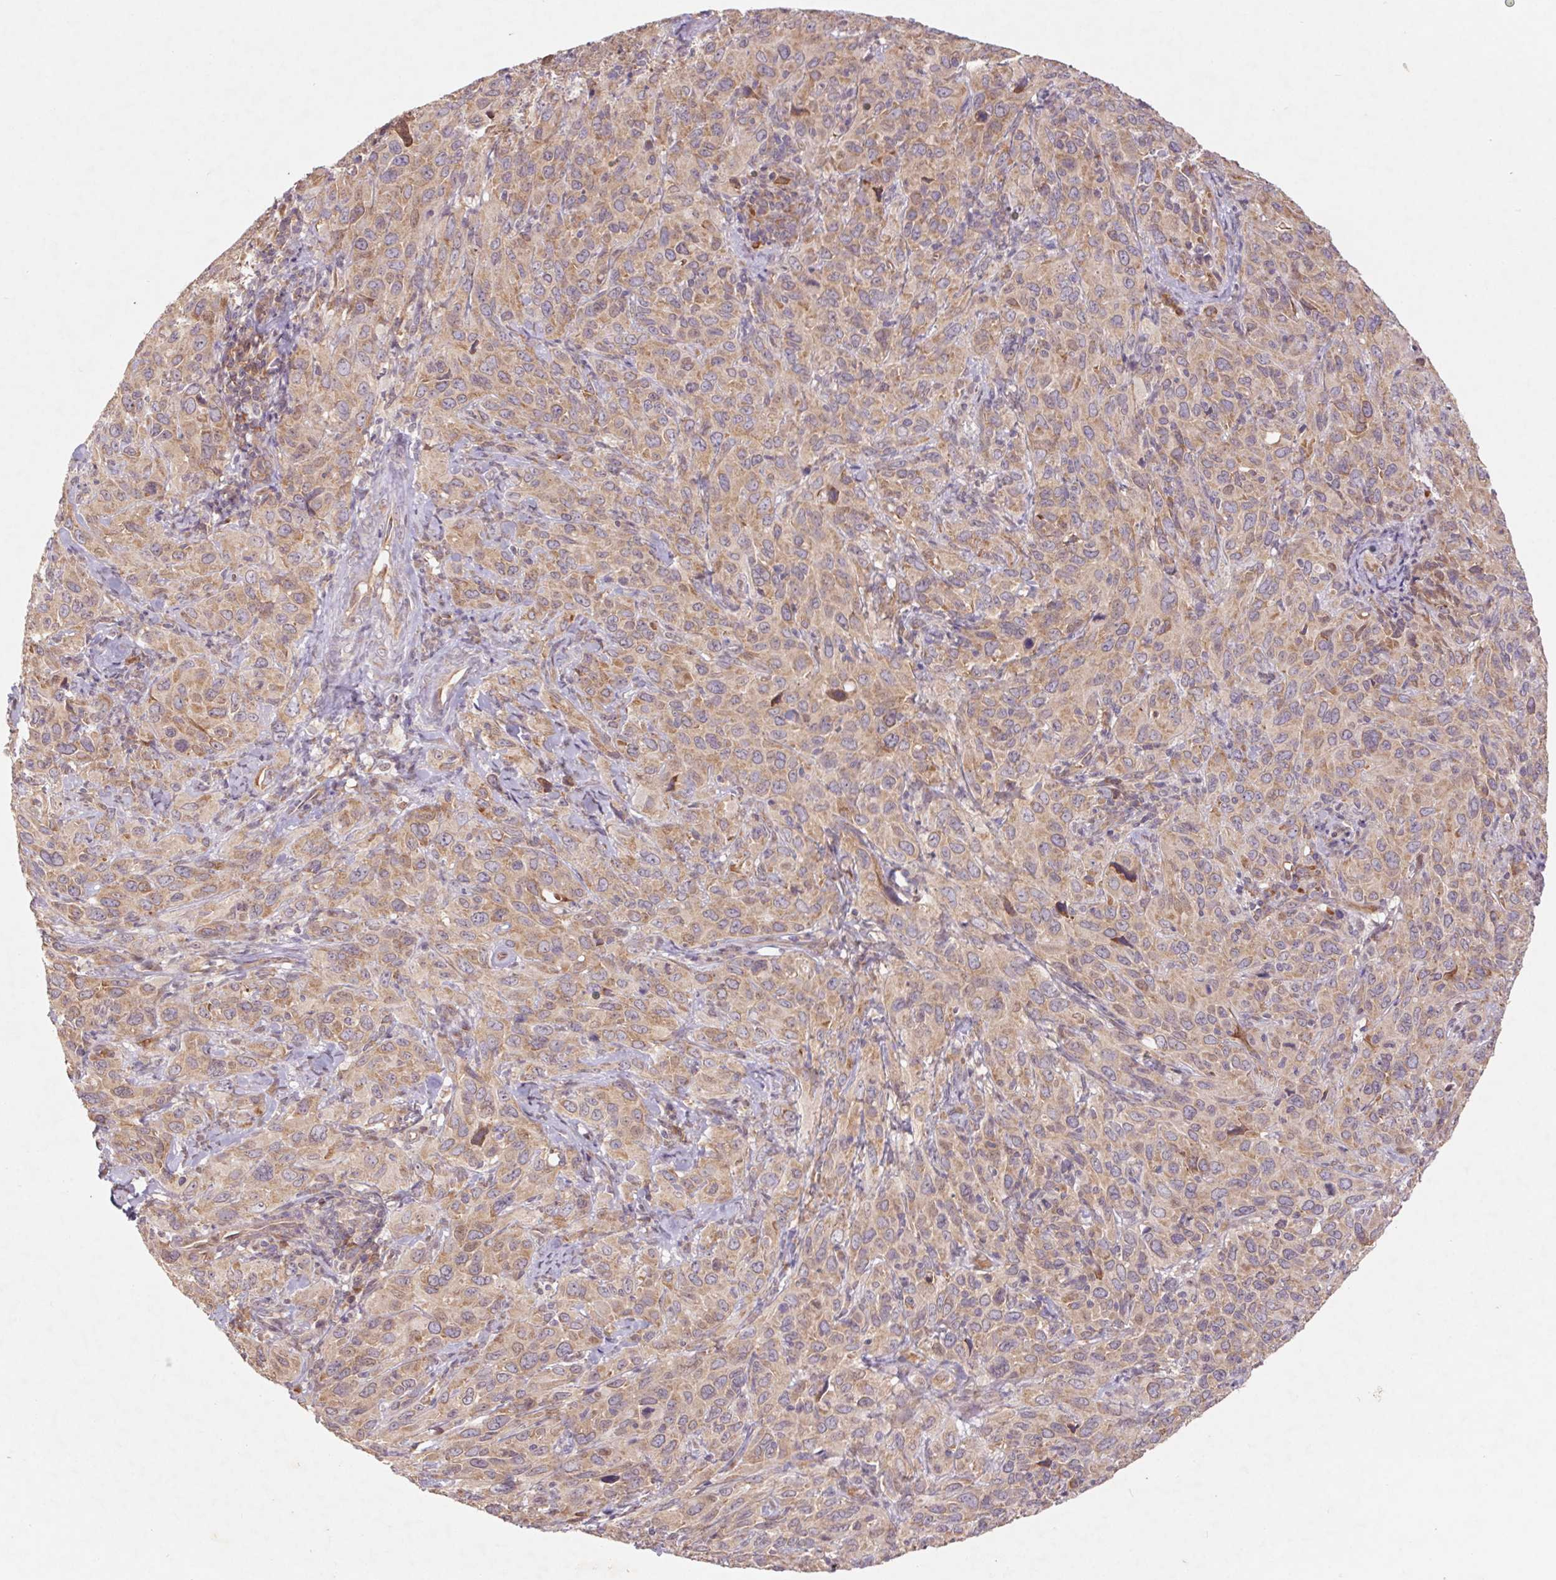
{"staining": {"intensity": "weak", "quantity": "25%-75%", "location": "cytoplasmic/membranous"}, "tissue": "cervical cancer", "cell_type": "Tumor cells", "image_type": "cancer", "snomed": [{"axis": "morphology", "description": "Normal tissue, NOS"}, {"axis": "morphology", "description": "Squamous cell carcinoma, NOS"}, {"axis": "topography", "description": "Cervix"}], "caption": "Immunohistochemistry (IHC) of human squamous cell carcinoma (cervical) exhibits low levels of weak cytoplasmic/membranous expression in about 25%-75% of tumor cells.", "gene": "RPL27A", "patient": {"sex": "female", "age": 51}}